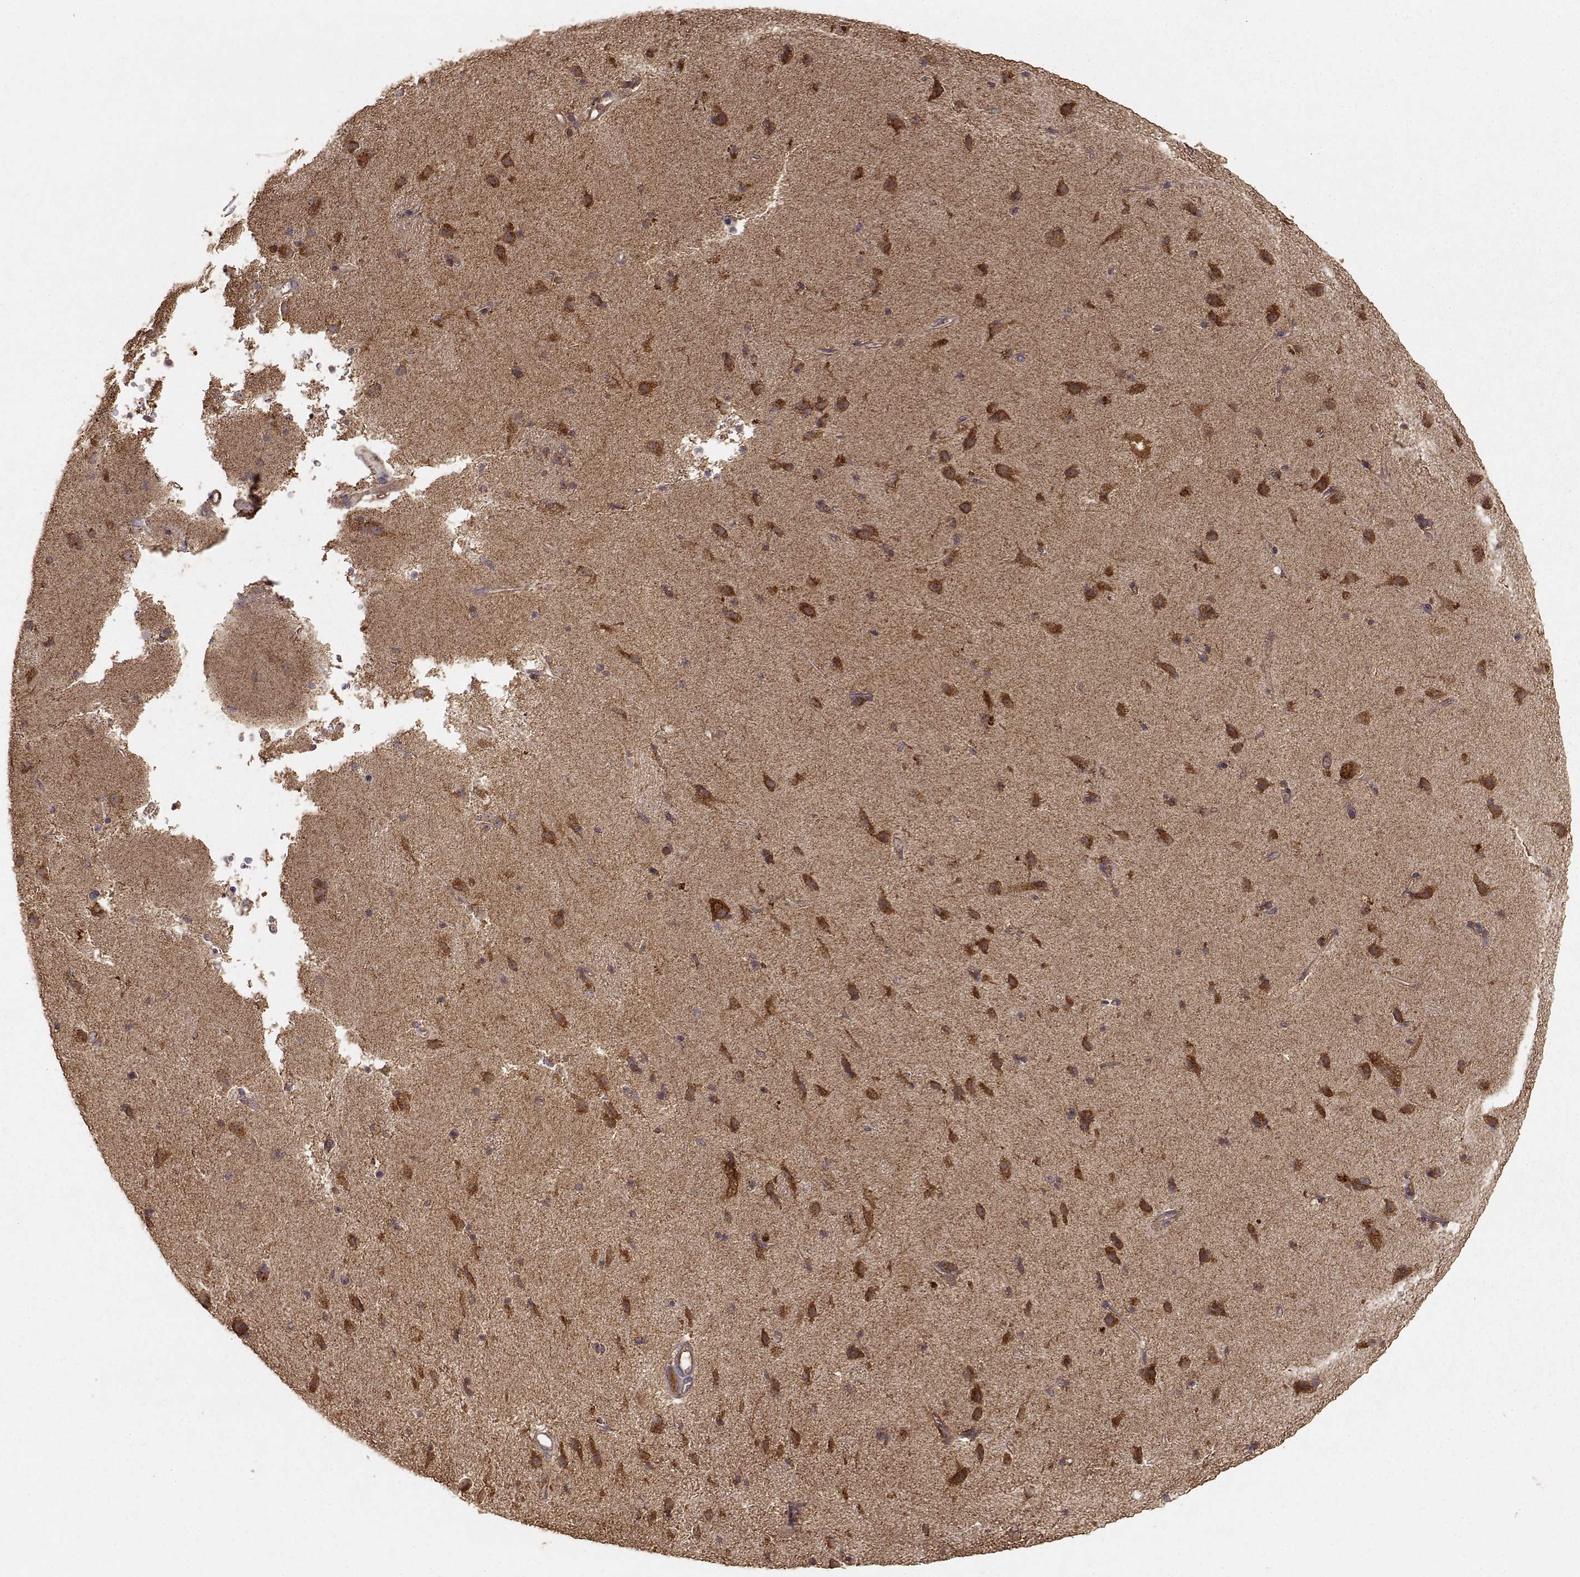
{"staining": {"intensity": "strong", "quantity": ">75%", "location": "cytoplasmic/membranous"}, "tissue": "caudate", "cell_type": "Glial cells", "image_type": "normal", "snomed": [{"axis": "morphology", "description": "Normal tissue, NOS"}, {"axis": "topography", "description": "Lateral ventricle wall"}], "caption": "Strong cytoplasmic/membranous protein positivity is seen in approximately >75% of glial cells in caudate. The staining was performed using DAB (3,3'-diaminobenzidine) to visualize the protein expression in brown, while the nuclei were stained in blue with hematoxylin (Magnification: 20x).", "gene": "TARS3", "patient": {"sex": "female", "age": 71}}